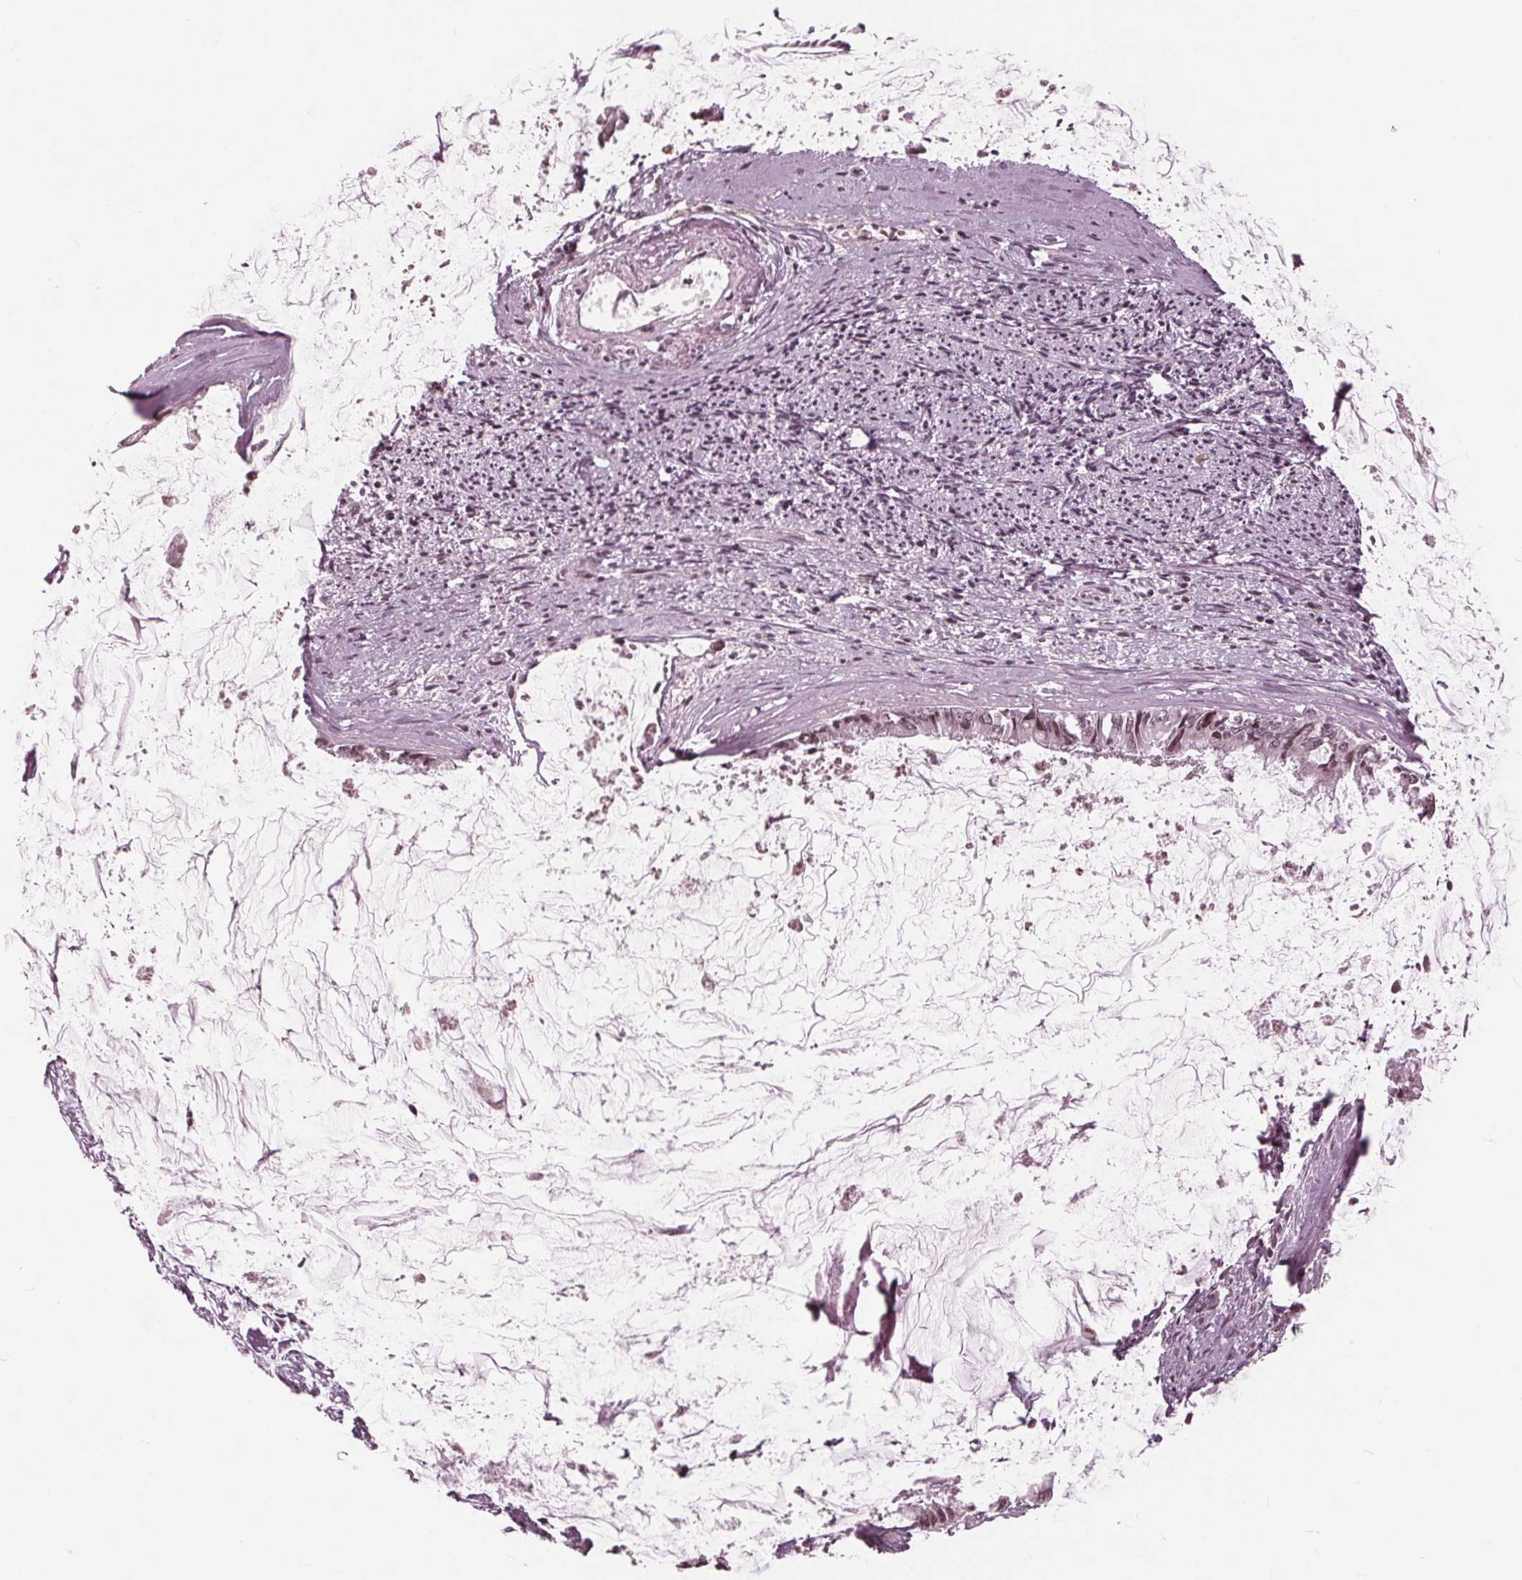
{"staining": {"intensity": "moderate", "quantity": ">75%", "location": "nuclear"}, "tissue": "ovarian cancer", "cell_type": "Tumor cells", "image_type": "cancer", "snomed": [{"axis": "morphology", "description": "Cystadenocarcinoma, mucinous, NOS"}, {"axis": "topography", "description": "Ovary"}], "caption": "Brown immunohistochemical staining in ovarian cancer (mucinous cystadenocarcinoma) demonstrates moderate nuclear expression in about >75% of tumor cells.", "gene": "NUP210", "patient": {"sex": "female", "age": 90}}